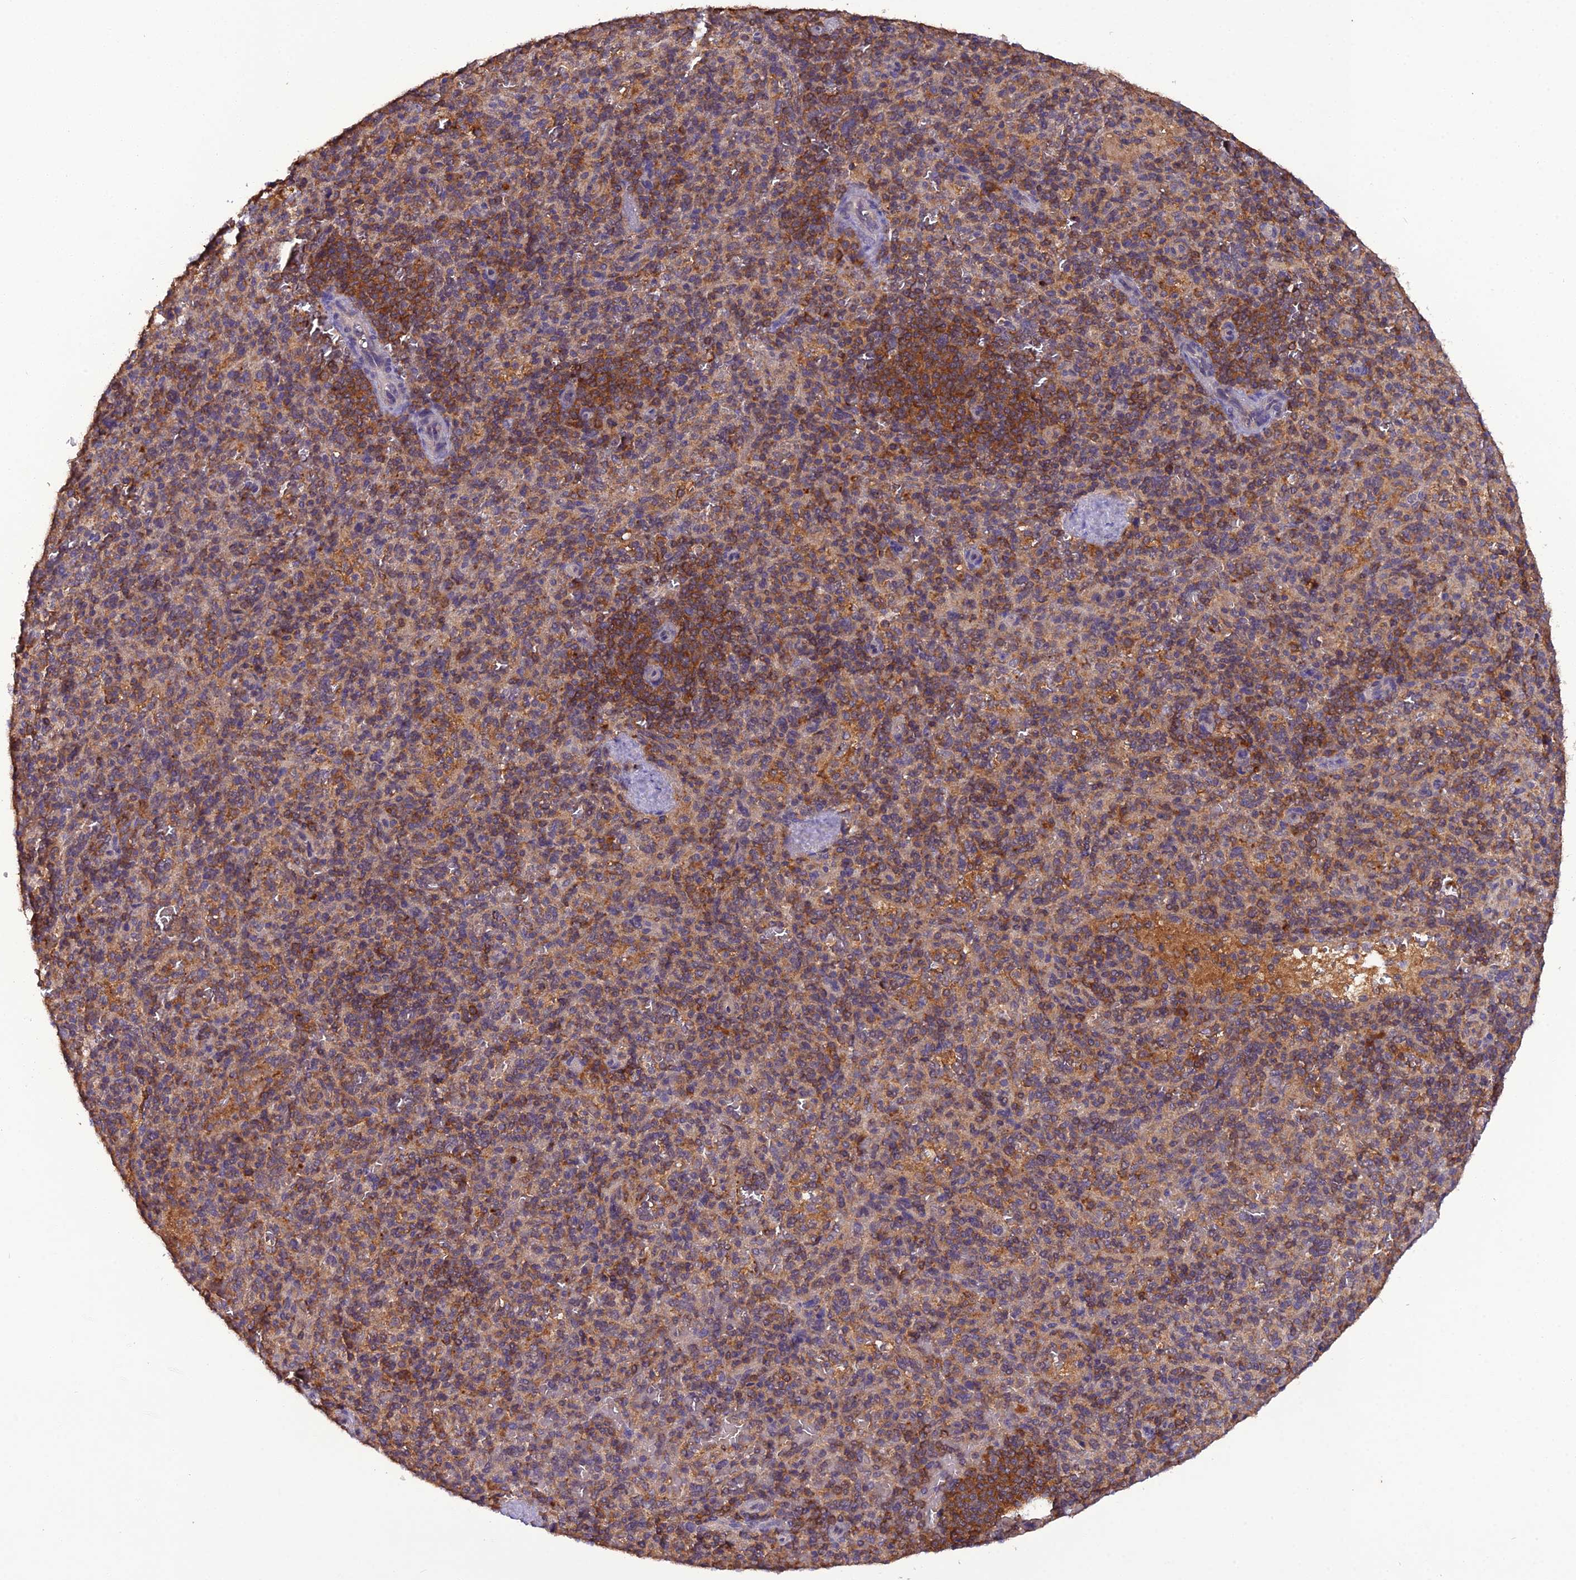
{"staining": {"intensity": "moderate", "quantity": "25%-75%", "location": "cytoplasmic/membranous"}, "tissue": "spleen", "cell_type": "Cells in red pulp", "image_type": "normal", "snomed": [{"axis": "morphology", "description": "Normal tissue, NOS"}, {"axis": "topography", "description": "Spleen"}], "caption": "DAB (3,3'-diaminobenzidine) immunohistochemical staining of benign spleen reveals moderate cytoplasmic/membranous protein expression in approximately 25%-75% of cells in red pulp. The protein is shown in brown color, while the nuclei are stained blue.", "gene": "TMEM258", "patient": {"sex": "male", "age": 82}}